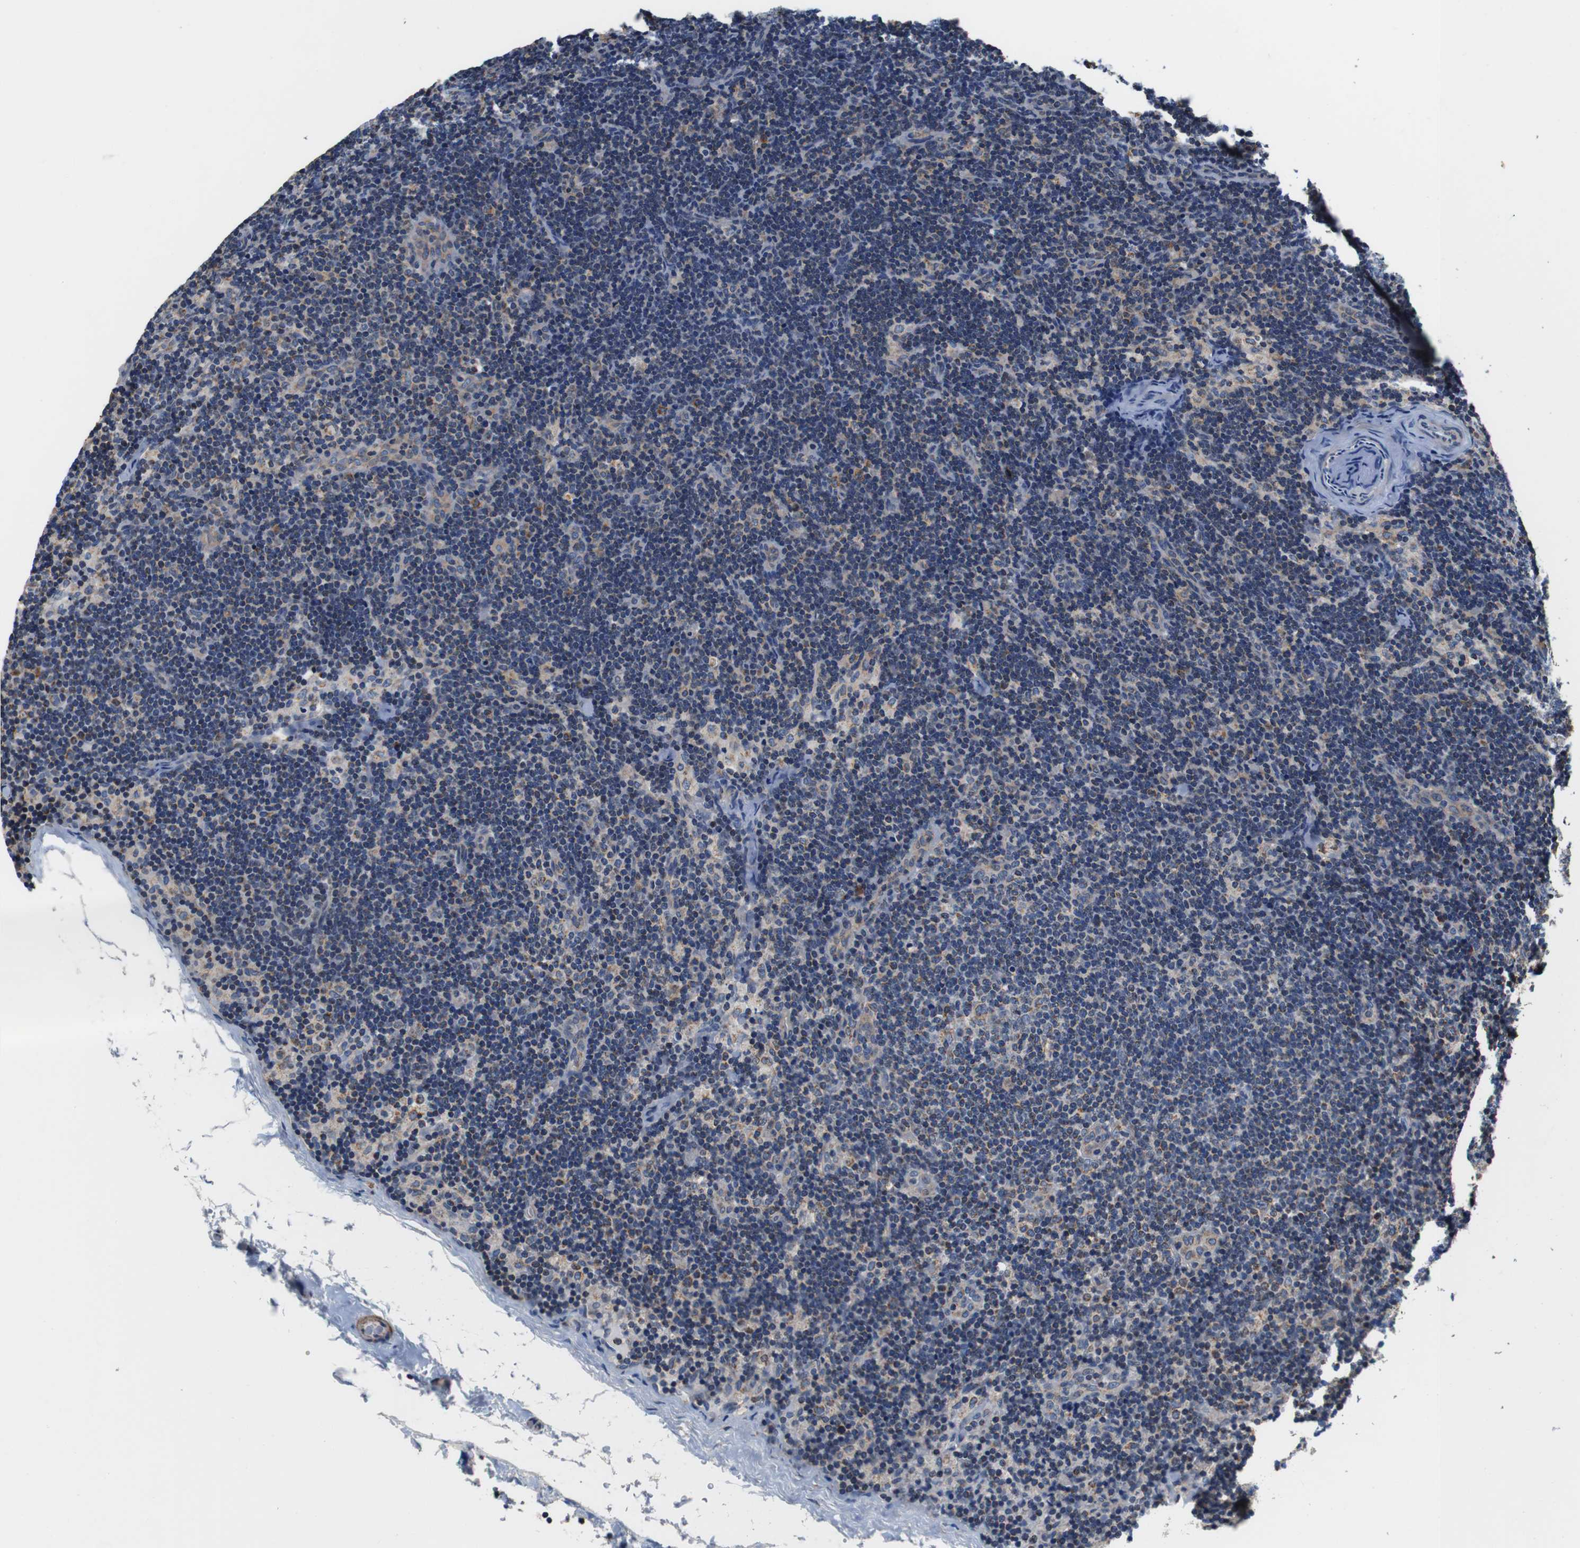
{"staining": {"intensity": "negative", "quantity": "none", "location": "none"}, "tissue": "lymph node", "cell_type": "Germinal center cells", "image_type": "normal", "snomed": [{"axis": "morphology", "description": "Normal tissue, NOS"}, {"axis": "topography", "description": "Lymph node"}], "caption": "Immunohistochemistry (IHC) photomicrograph of normal human lymph node stained for a protein (brown), which reveals no expression in germinal center cells.", "gene": "LRP4", "patient": {"sex": "female", "age": 14}}